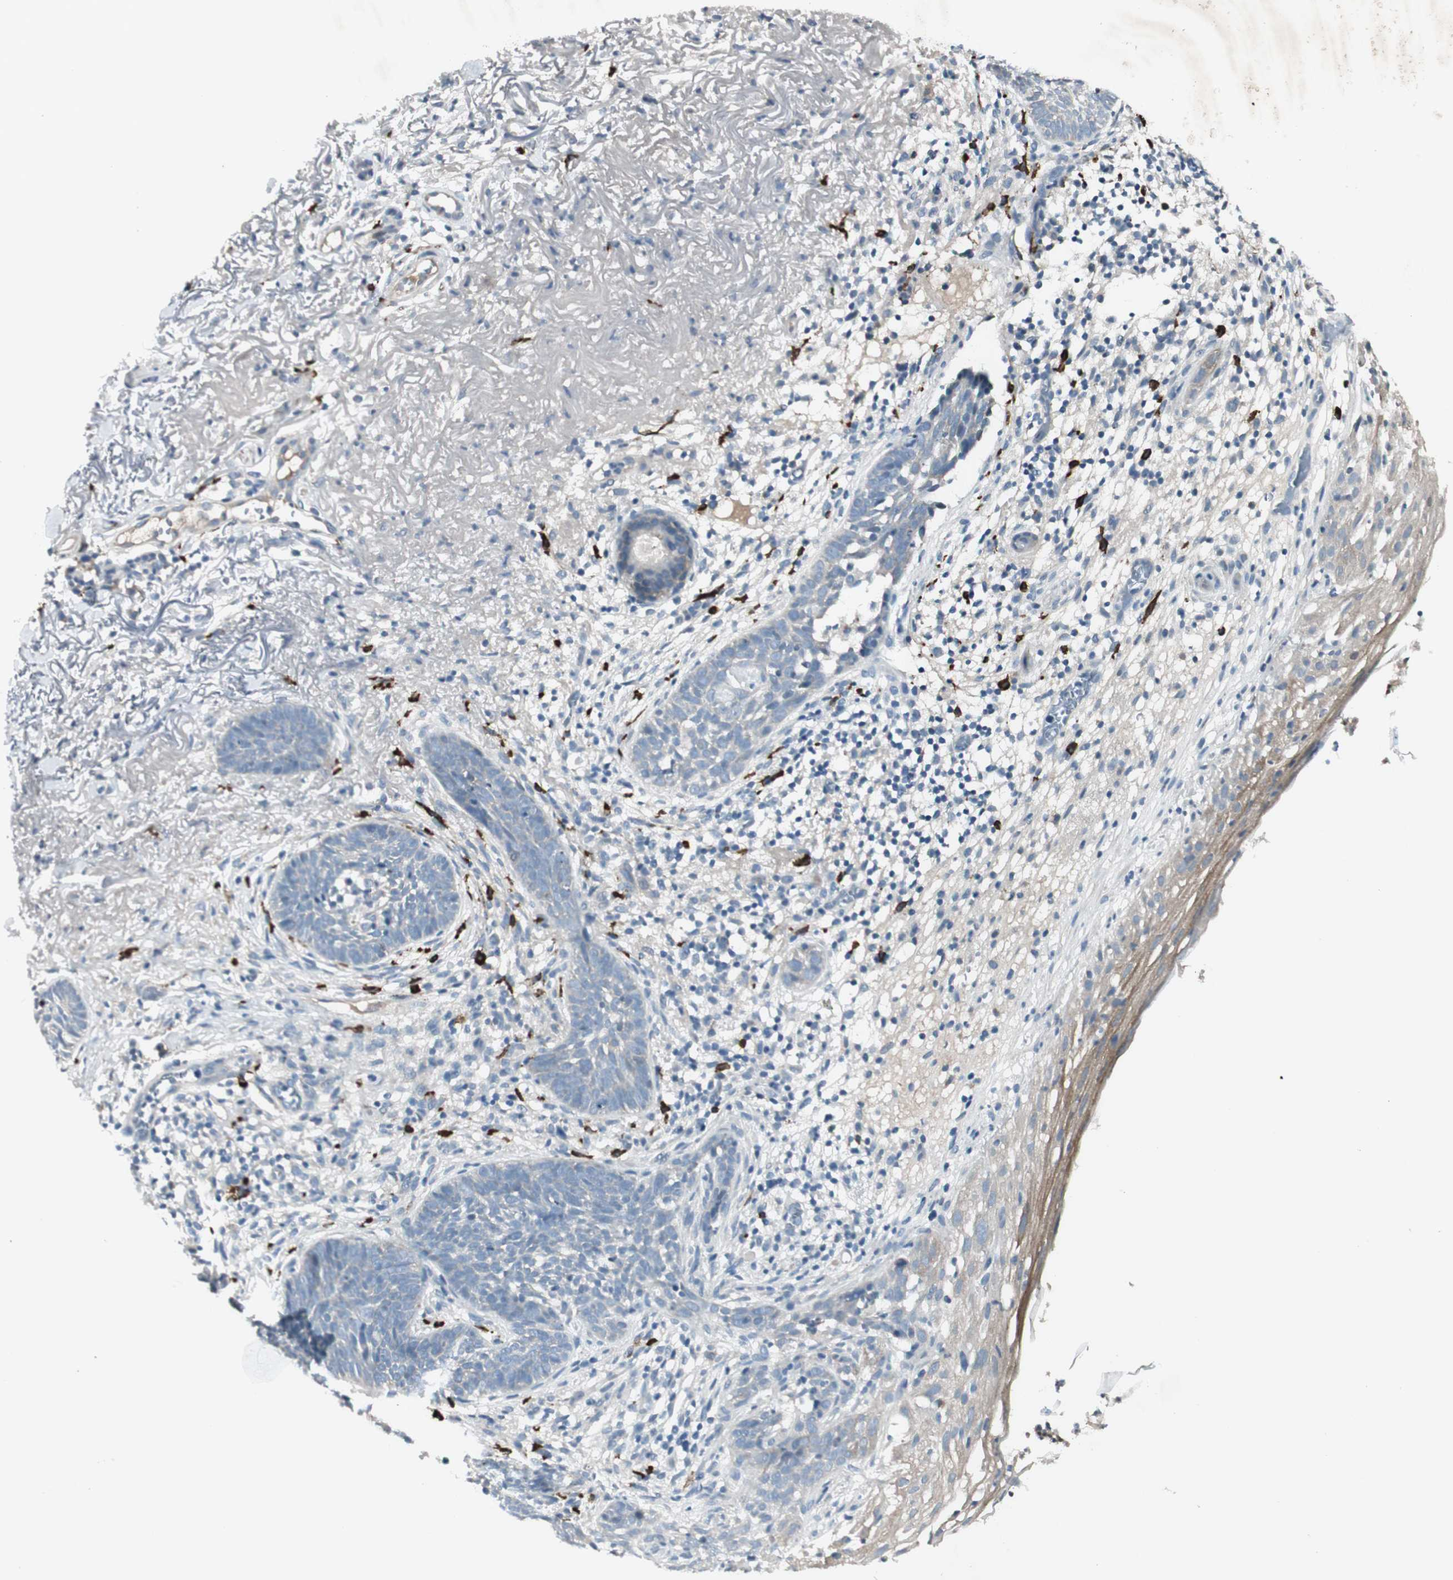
{"staining": {"intensity": "negative", "quantity": "none", "location": "none"}, "tissue": "skin cancer", "cell_type": "Tumor cells", "image_type": "cancer", "snomed": [{"axis": "morphology", "description": "Basal cell carcinoma"}, {"axis": "topography", "description": "Skin"}], "caption": "Immunohistochemistry of basal cell carcinoma (skin) reveals no expression in tumor cells. (Stains: DAB (3,3'-diaminobenzidine) immunohistochemistry (IHC) with hematoxylin counter stain, Microscopy: brightfield microscopy at high magnification).", "gene": "MAPRE3", "patient": {"sex": "female", "age": 70}}